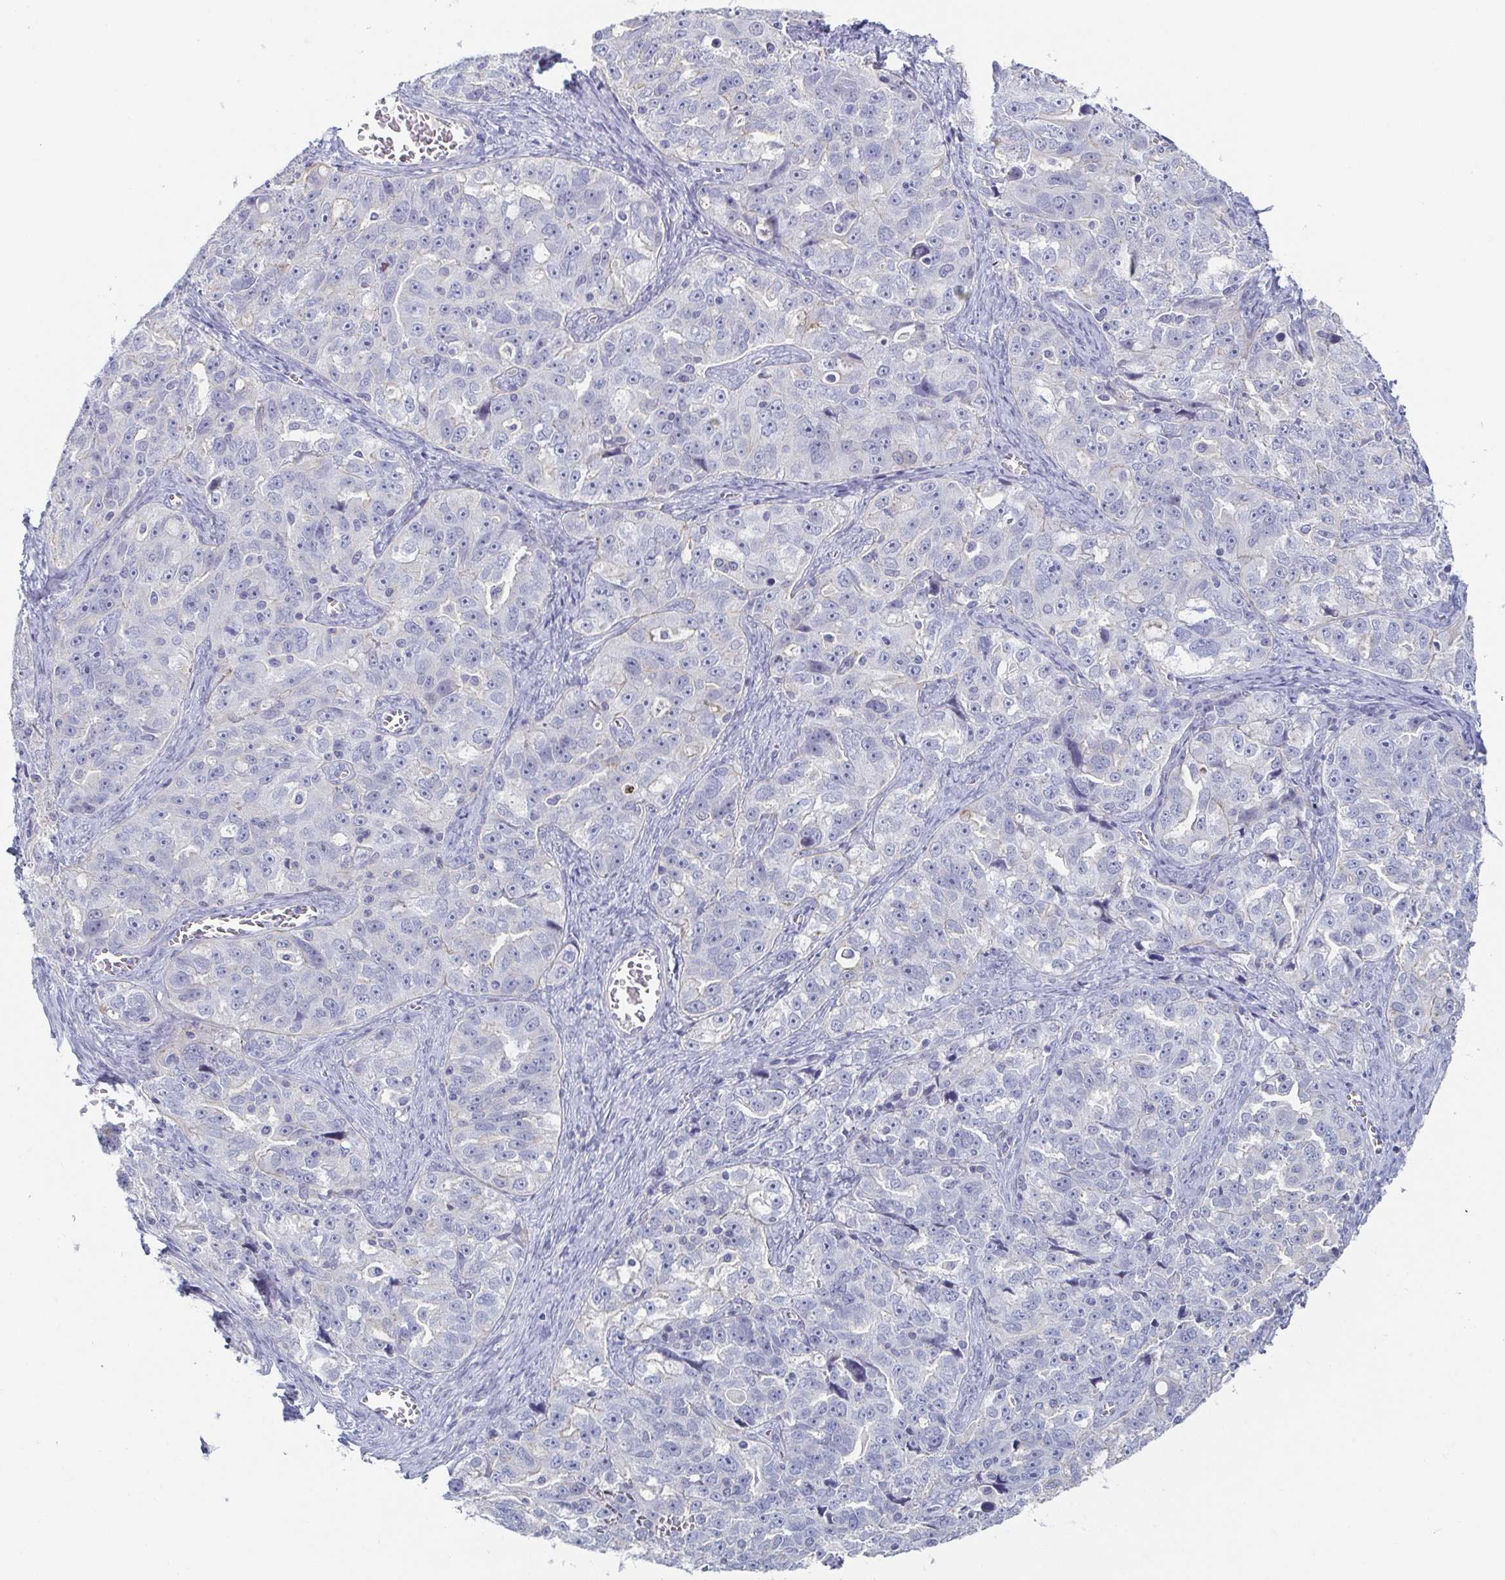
{"staining": {"intensity": "negative", "quantity": "none", "location": "none"}, "tissue": "ovarian cancer", "cell_type": "Tumor cells", "image_type": "cancer", "snomed": [{"axis": "morphology", "description": "Cystadenocarcinoma, serous, NOS"}, {"axis": "topography", "description": "Ovary"}], "caption": "Human serous cystadenocarcinoma (ovarian) stained for a protein using immunohistochemistry reveals no staining in tumor cells.", "gene": "RHOV", "patient": {"sex": "female", "age": 51}}